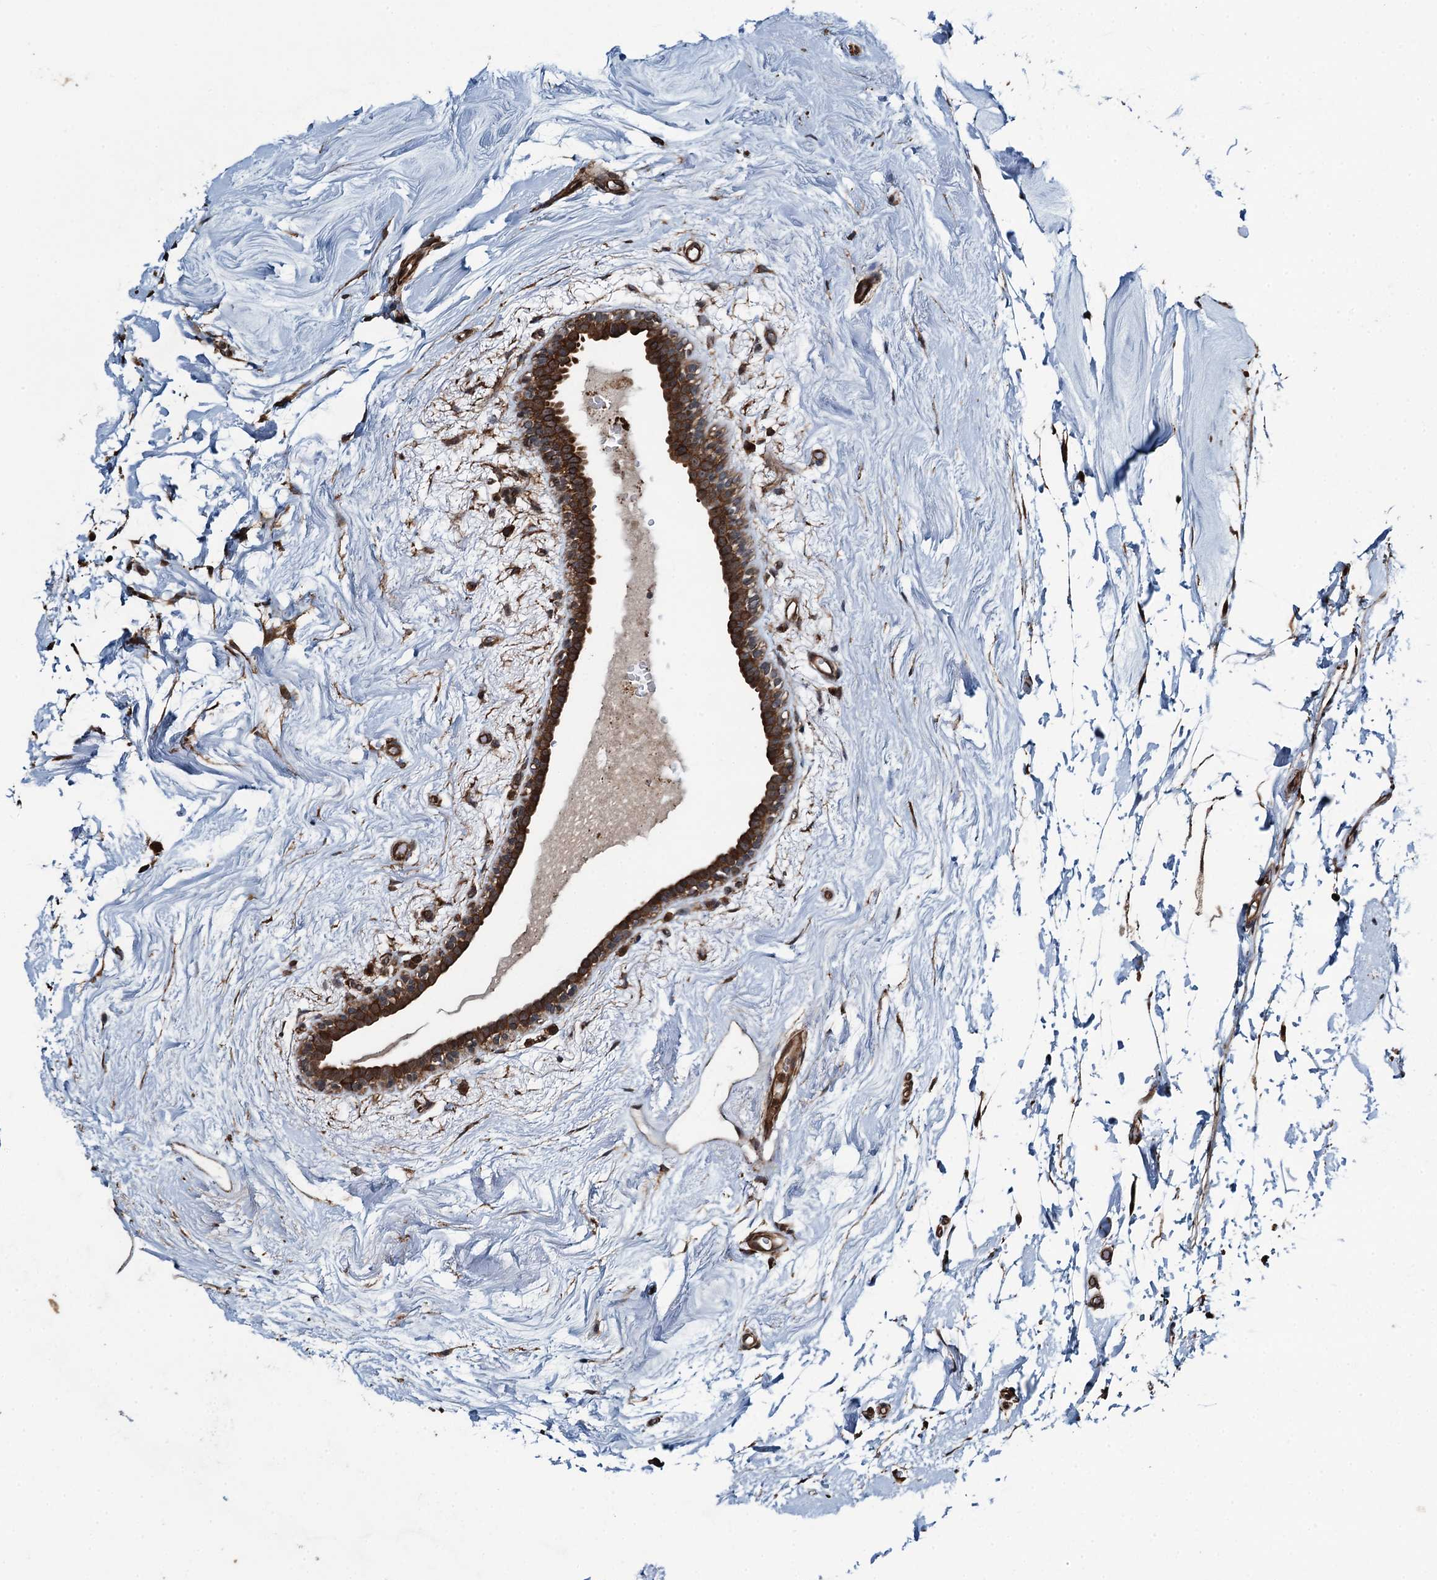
{"staining": {"intensity": "strong", "quantity": ">75%", "location": "cytoplasmic/membranous"}, "tissue": "breast cancer", "cell_type": "Tumor cells", "image_type": "cancer", "snomed": [{"axis": "morphology", "description": "Normal tissue, NOS"}, {"axis": "morphology", "description": "Duct carcinoma"}, {"axis": "topography", "description": "Breast"}], "caption": "Infiltrating ductal carcinoma (breast) stained for a protein displays strong cytoplasmic/membranous positivity in tumor cells.", "gene": "WHAMM", "patient": {"sex": "female", "age": 62}}